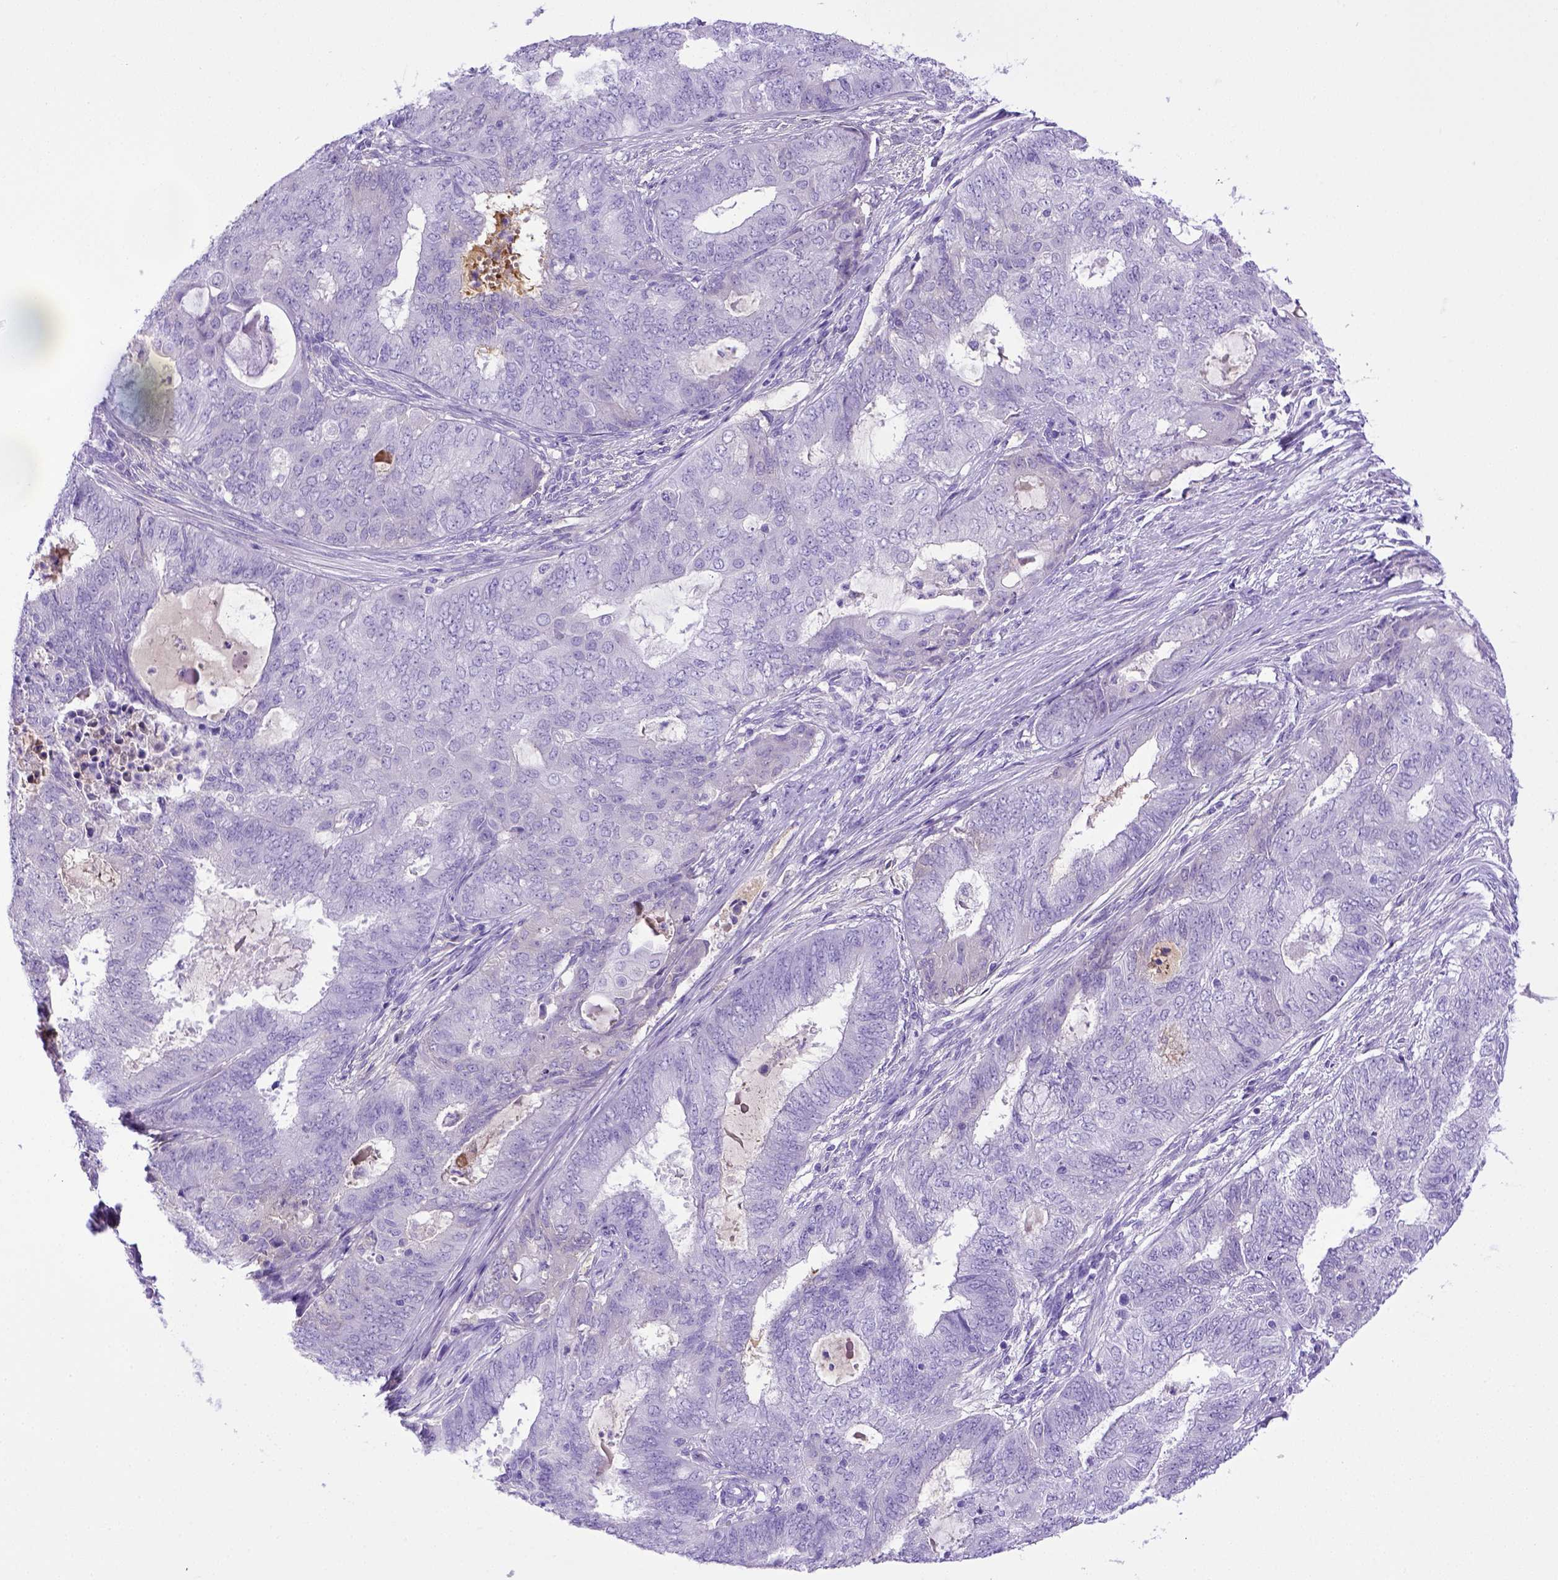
{"staining": {"intensity": "negative", "quantity": "none", "location": "none"}, "tissue": "endometrial cancer", "cell_type": "Tumor cells", "image_type": "cancer", "snomed": [{"axis": "morphology", "description": "Adenocarcinoma, NOS"}, {"axis": "topography", "description": "Endometrium"}], "caption": "An immunohistochemistry photomicrograph of endometrial adenocarcinoma is shown. There is no staining in tumor cells of endometrial adenocarcinoma. (DAB immunohistochemistry, high magnification).", "gene": "ITIH4", "patient": {"sex": "female", "age": 62}}